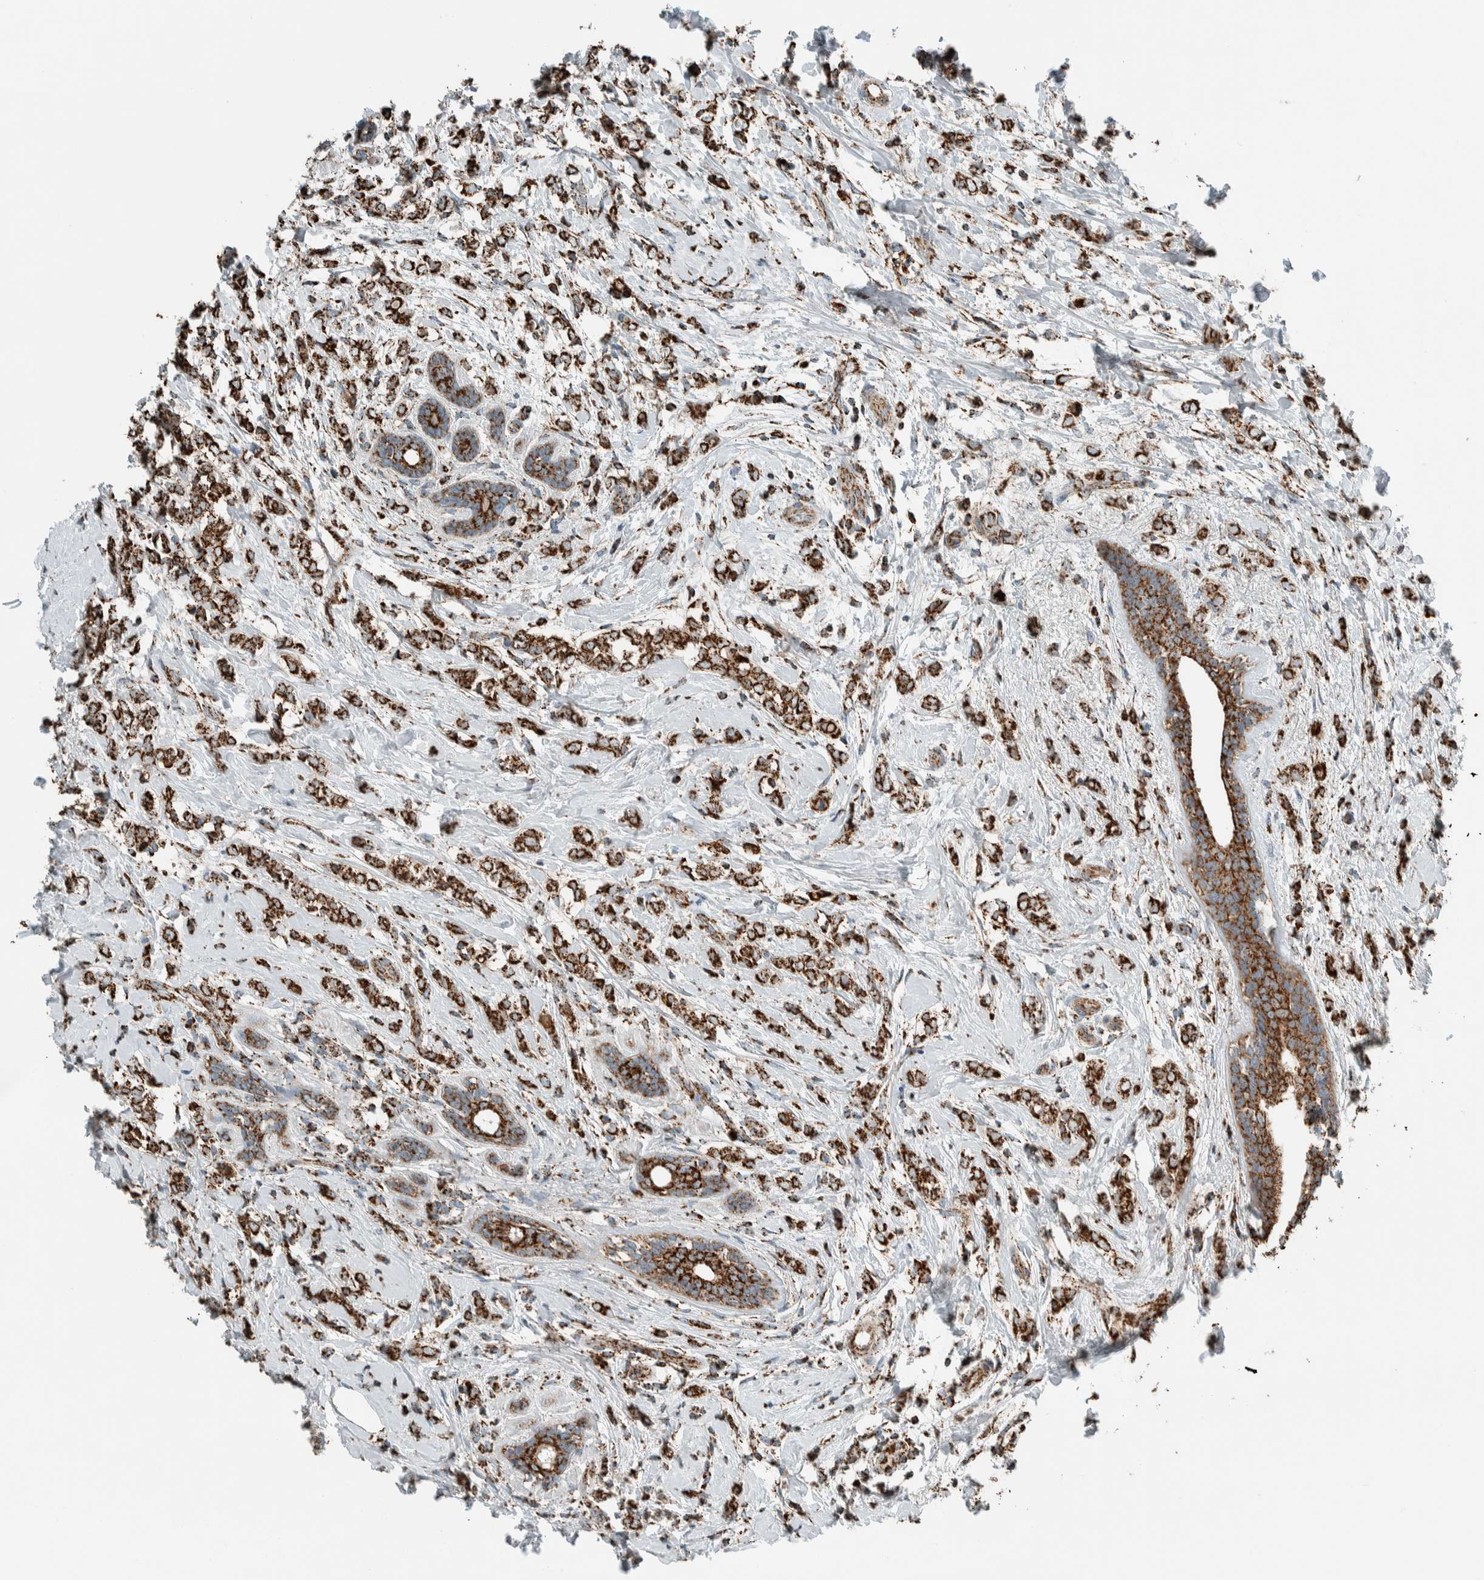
{"staining": {"intensity": "strong", "quantity": ">75%", "location": "cytoplasmic/membranous"}, "tissue": "breast cancer", "cell_type": "Tumor cells", "image_type": "cancer", "snomed": [{"axis": "morphology", "description": "Normal tissue, NOS"}, {"axis": "morphology", "description": "Lobular carcinoma"}, {"axis": "topography", "description": "Breast"}], "caption": "The immunohistochemical stain labels strong cytoplasmic/membranous positivity in tumor cells of breast cancer (lobular carcinoma) tissue.", "gene": "ZNF454", "patient": {"sex": "female", "age": 47}}